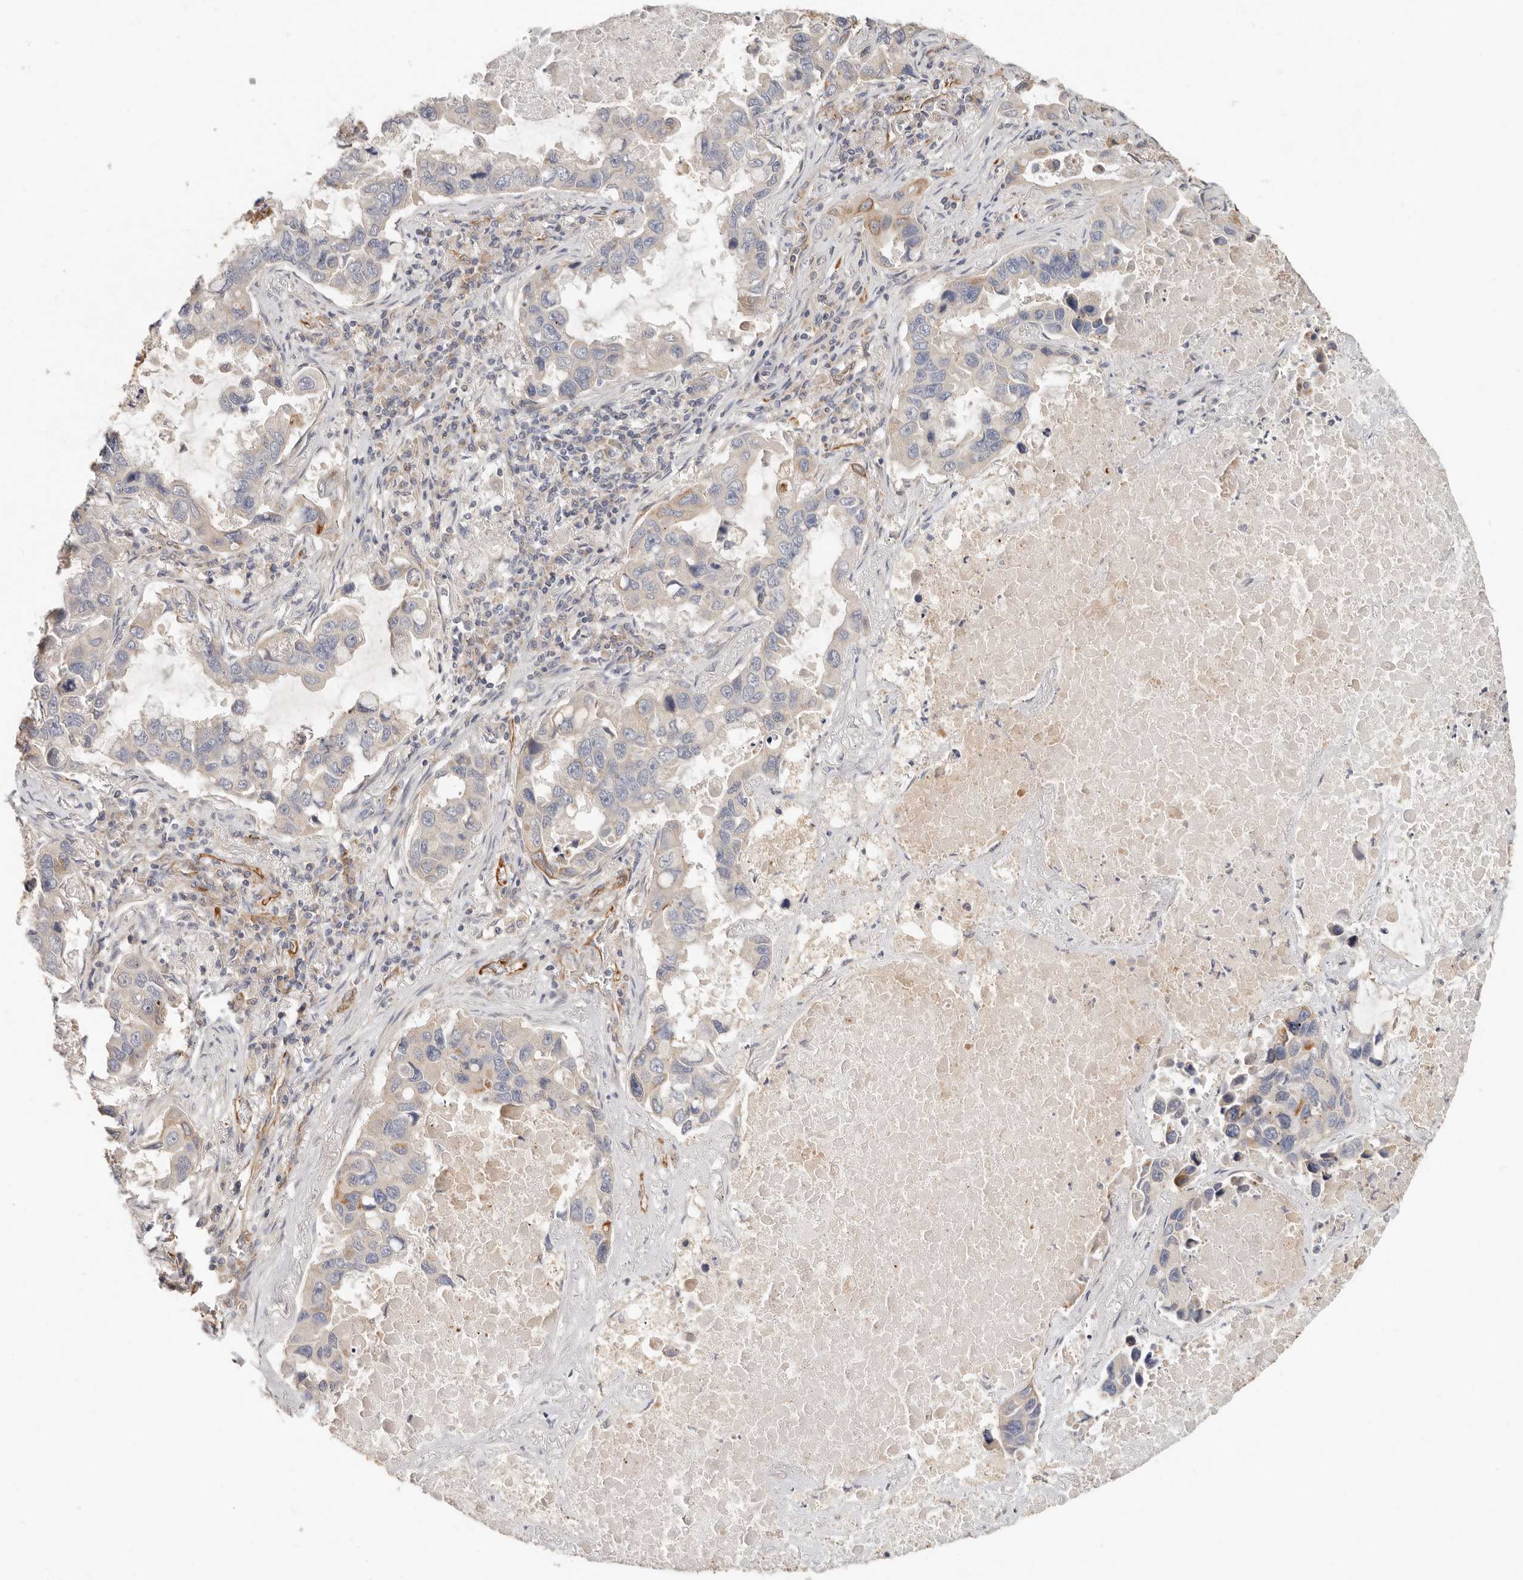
{"staining": {"intensity": "moderate", "quantity": "<25%", "location": "cytoplasmic/membranous"}, "tissue": "lung cancer", "cell_type": "Tumor cells", "image_type": "cancer", "snomed": [{"axis": "morphology", "description": "Adenocarcinoma, NOS"}, {"axis": "topography", "description": "Lung"}], "caption": "Immunohistochemical staining of human lung adenocarcinoma shows low levels of moderate cytoplasmic/membranous expression in about <25% of tumor cells.", "gene": "SPRING1", "patient": {"sex": "male", "age": 64}}